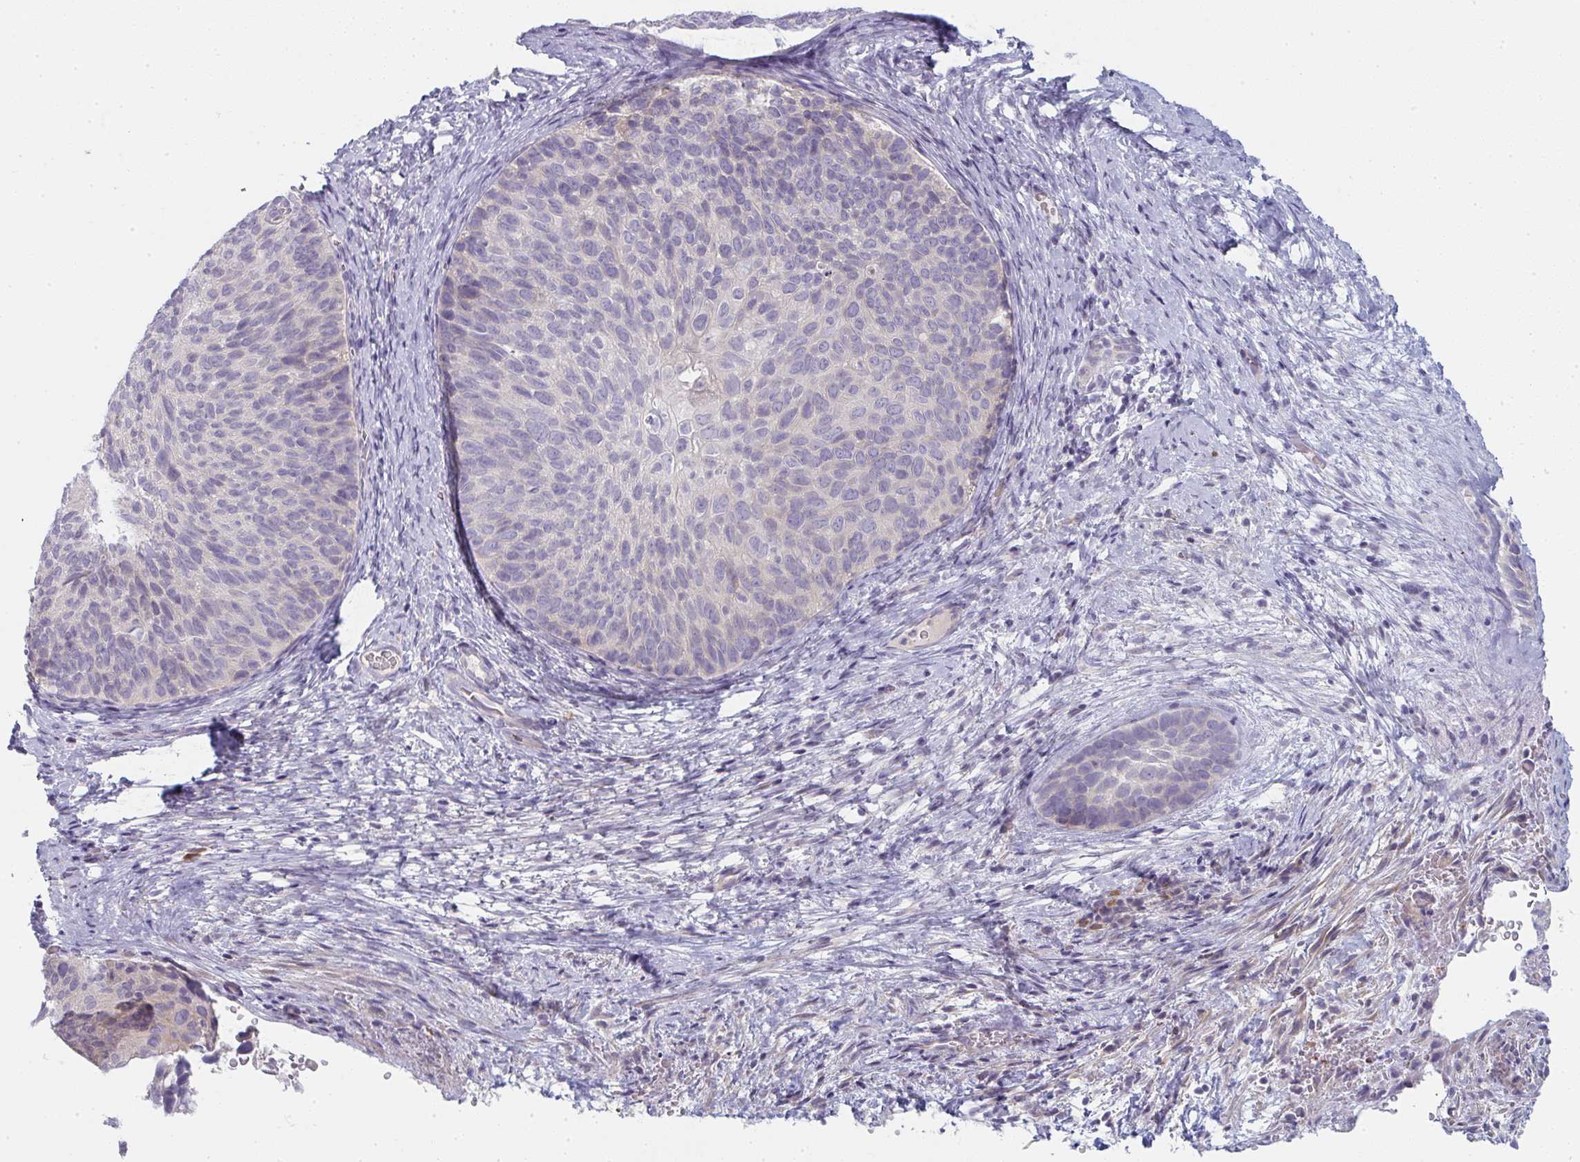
{"staining": {"intensity": "negative", "quantity": "none", "location": "none"}, "tissue": "cervical cancer", "cell_type": "Tumor cells", "image_type": "cancer", "snomed": [{"axis": "morphology", "description": "Squamous cell carcinoma, NOS"}, {"axis": "topography", "description": "Cervix"}], "caption": "This image is of squamous cell carcinoma (cervical) stained with IHC to label a protein in brown with the nuclei are counter-stained blue. There is no positivity in tumor cells. (DAB (3,3'-diaminobenzidine) immunohistochemistry with hematoxylin counter stain).", "gene": "SHB", "patient": {"sex": "female", "age": 80}}